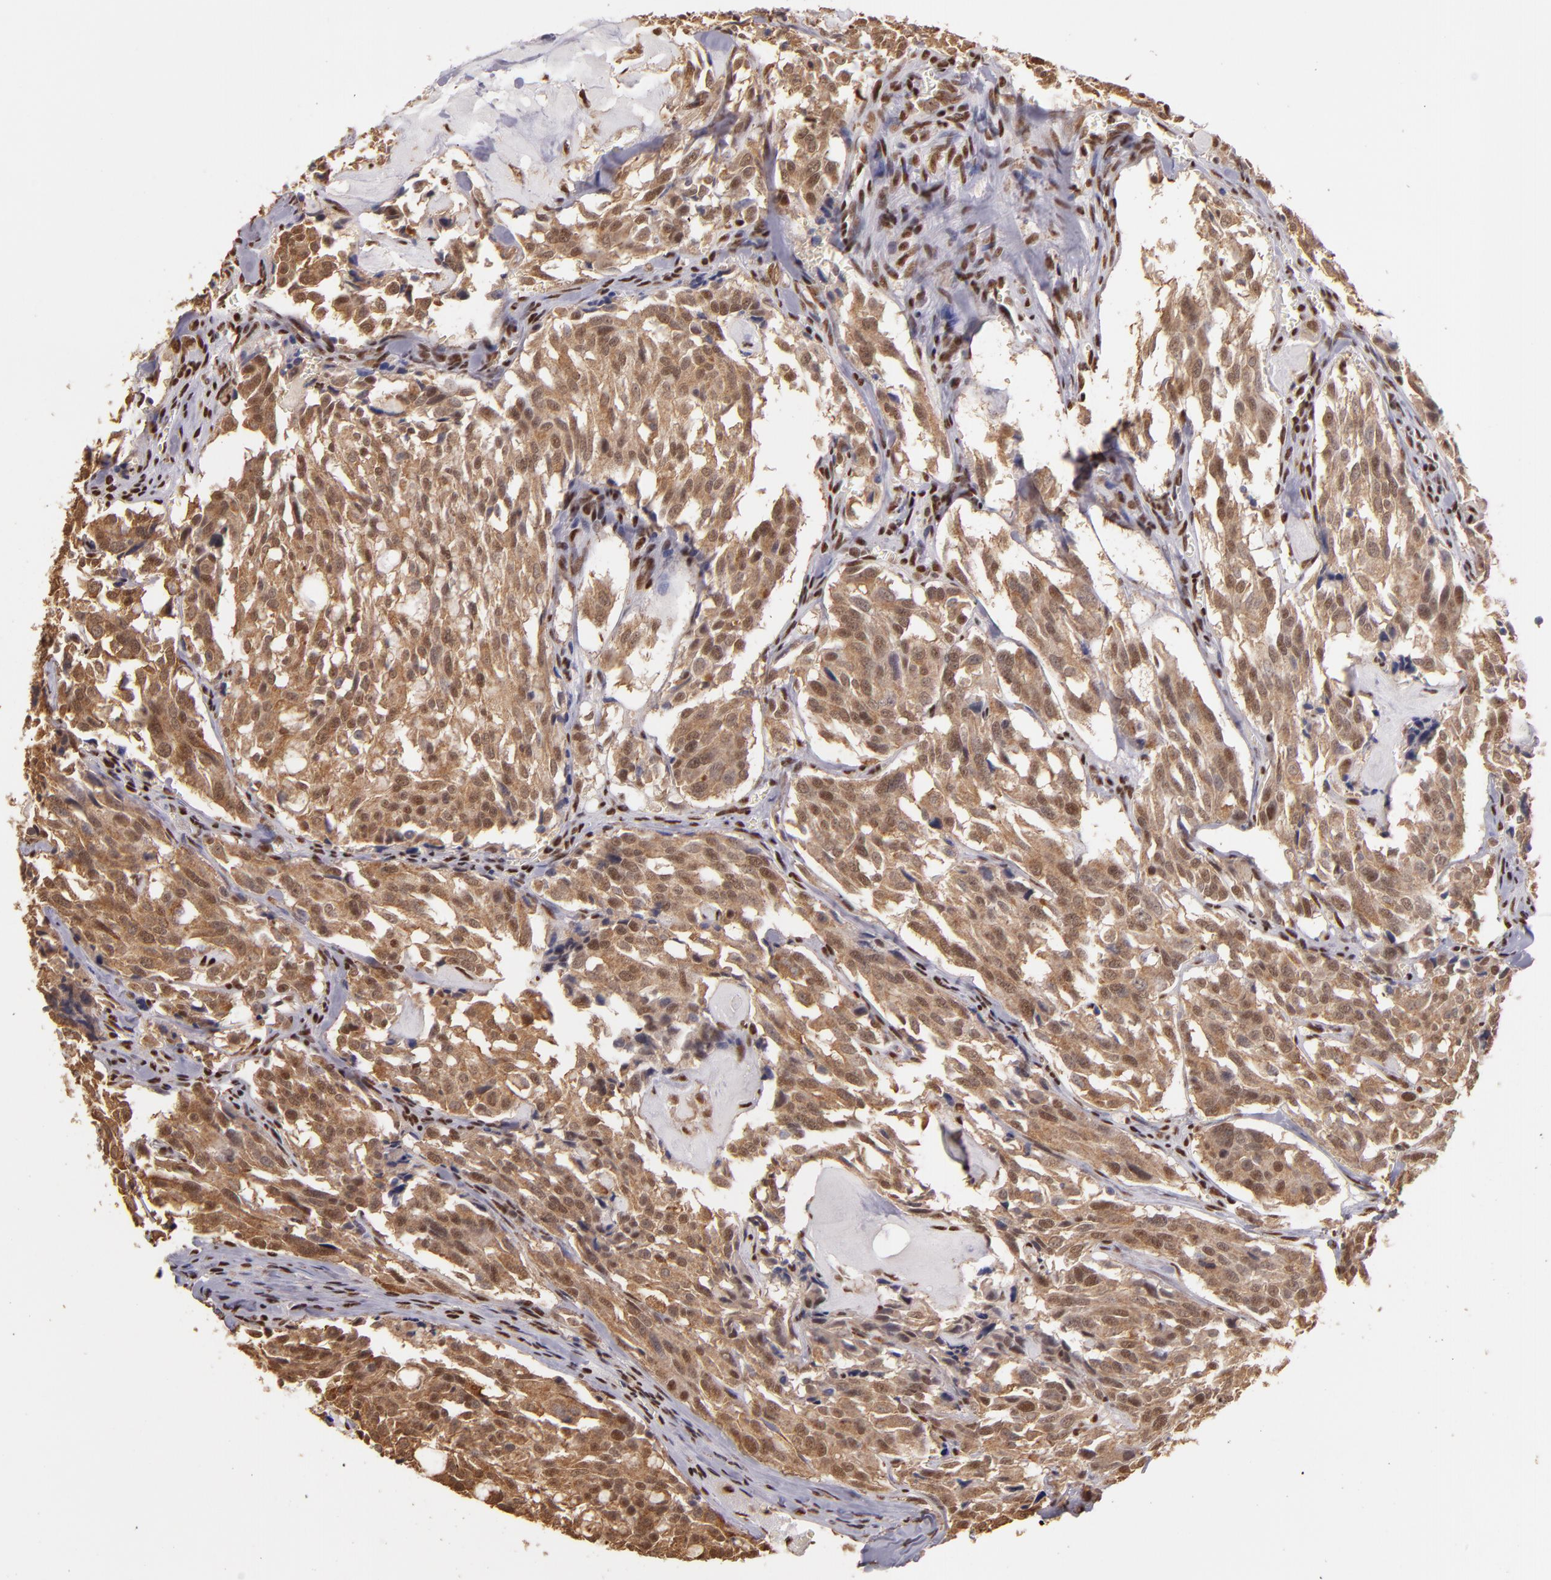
{"staining": {"intensity": "moderate", "quantity": ">75%", "location": "cytoplasmic/membranous,nuclear"}, "tissue": "thyroid cancer", "cell_type": "Tumor cells", "image_type": "cancer", "snomed": [{"axis": "morphology", "description": "Carcinoma, NOS"}, {"axis": "morphology", "description": "Carcinoid, malignant, NOS"}, {"axis": "topography", "description": "Thyroid gland"}], "caption": "Protein expression by immunohistochemistry (IHC) demonstrates moderate cytoplasmic/membranous and nuclear staining in approximately >75% of tumor cells in thyroid cancer (carcinoma). (DAB (3,3'-diaminobenzidine) IHC with brightfield microscopy, high magnification).", "gene": "SP1", "patient": {"sex": "male", "age": 33}}